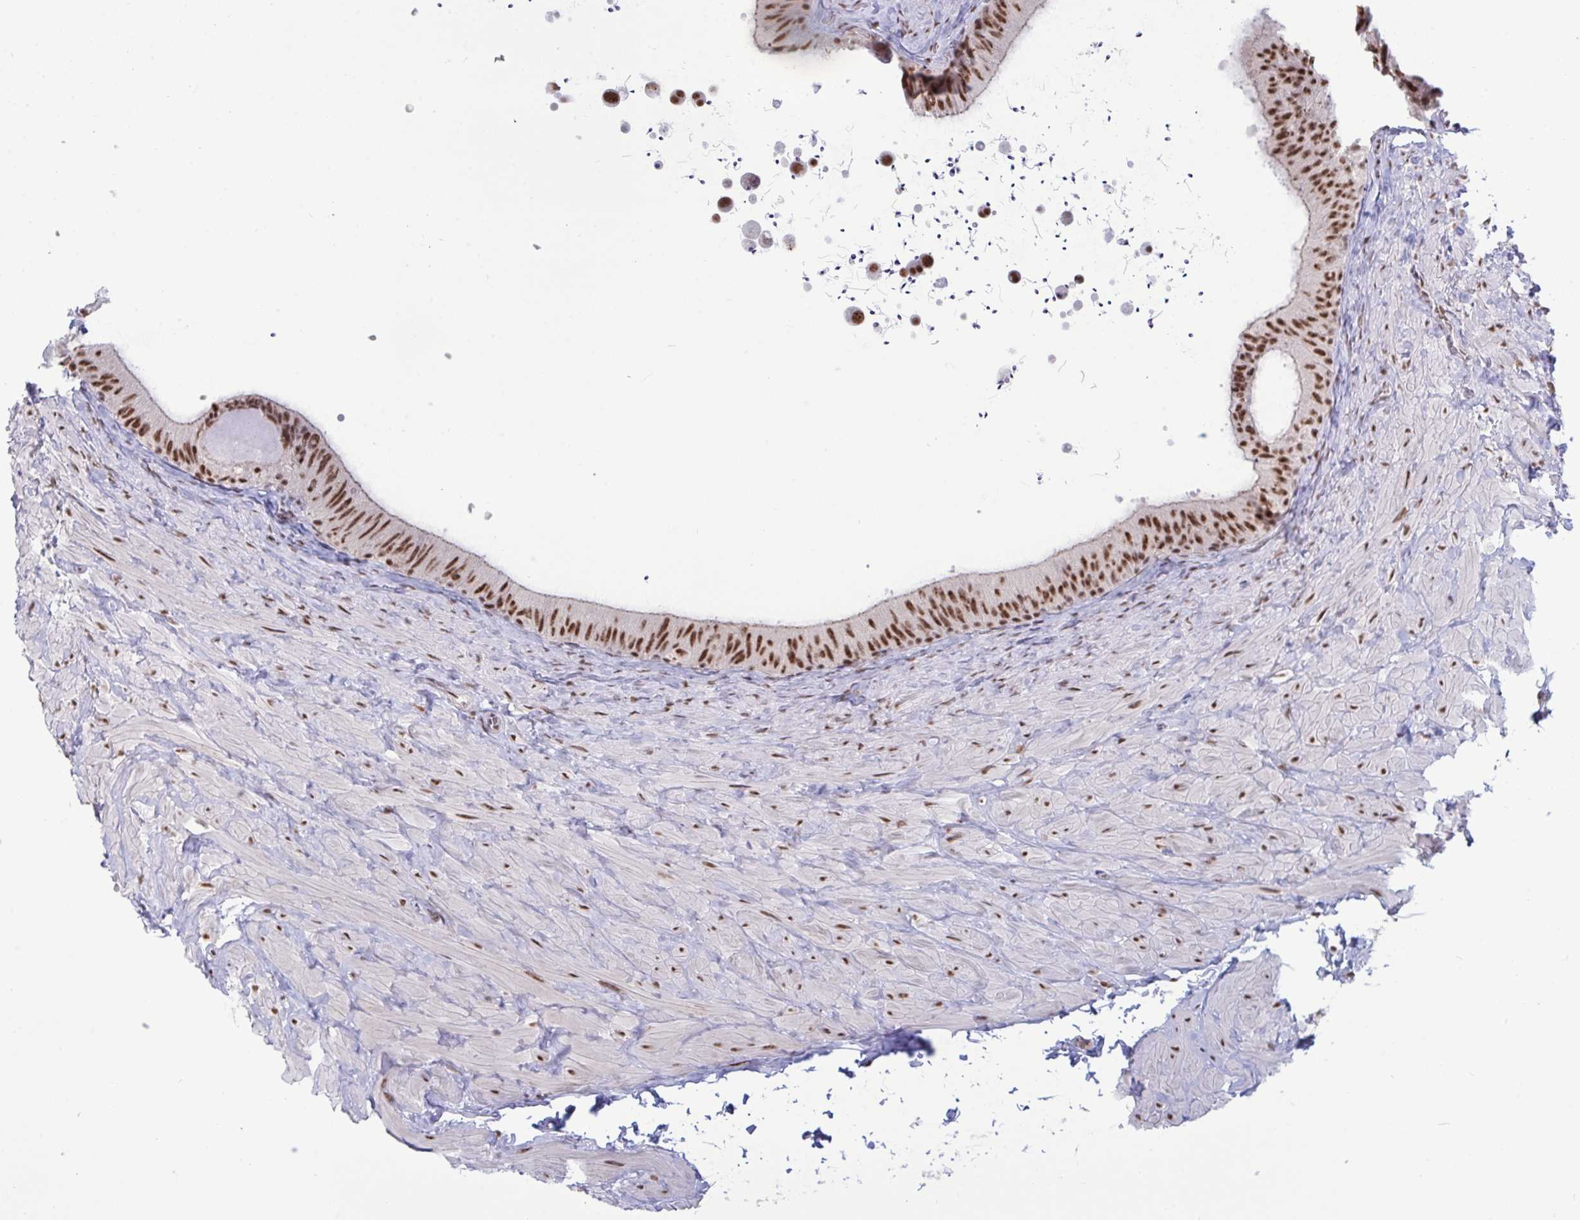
{"staining": {"intensity": "moderate", "quantity": ">75%", "location": "nuclear"}, "tissue": "epididymis", "cell_type": "Glandular cells", "image_type": "normal", "snomed": [{"axis": "morphology", "description": "Normal tissue, NOS"}, {"axis": "topography", "description": "Epididymis, spermatic cord, NOS"}, {"axis": "topography", "description": "Epididymis"}], "caption": "Brown immunohistochemical staining in normal epididymis shows moderate nuclear staining in approximately >75% of glandular cells.", "gene": "PUF60", "patient": {"sex": "male", "age": 31}}